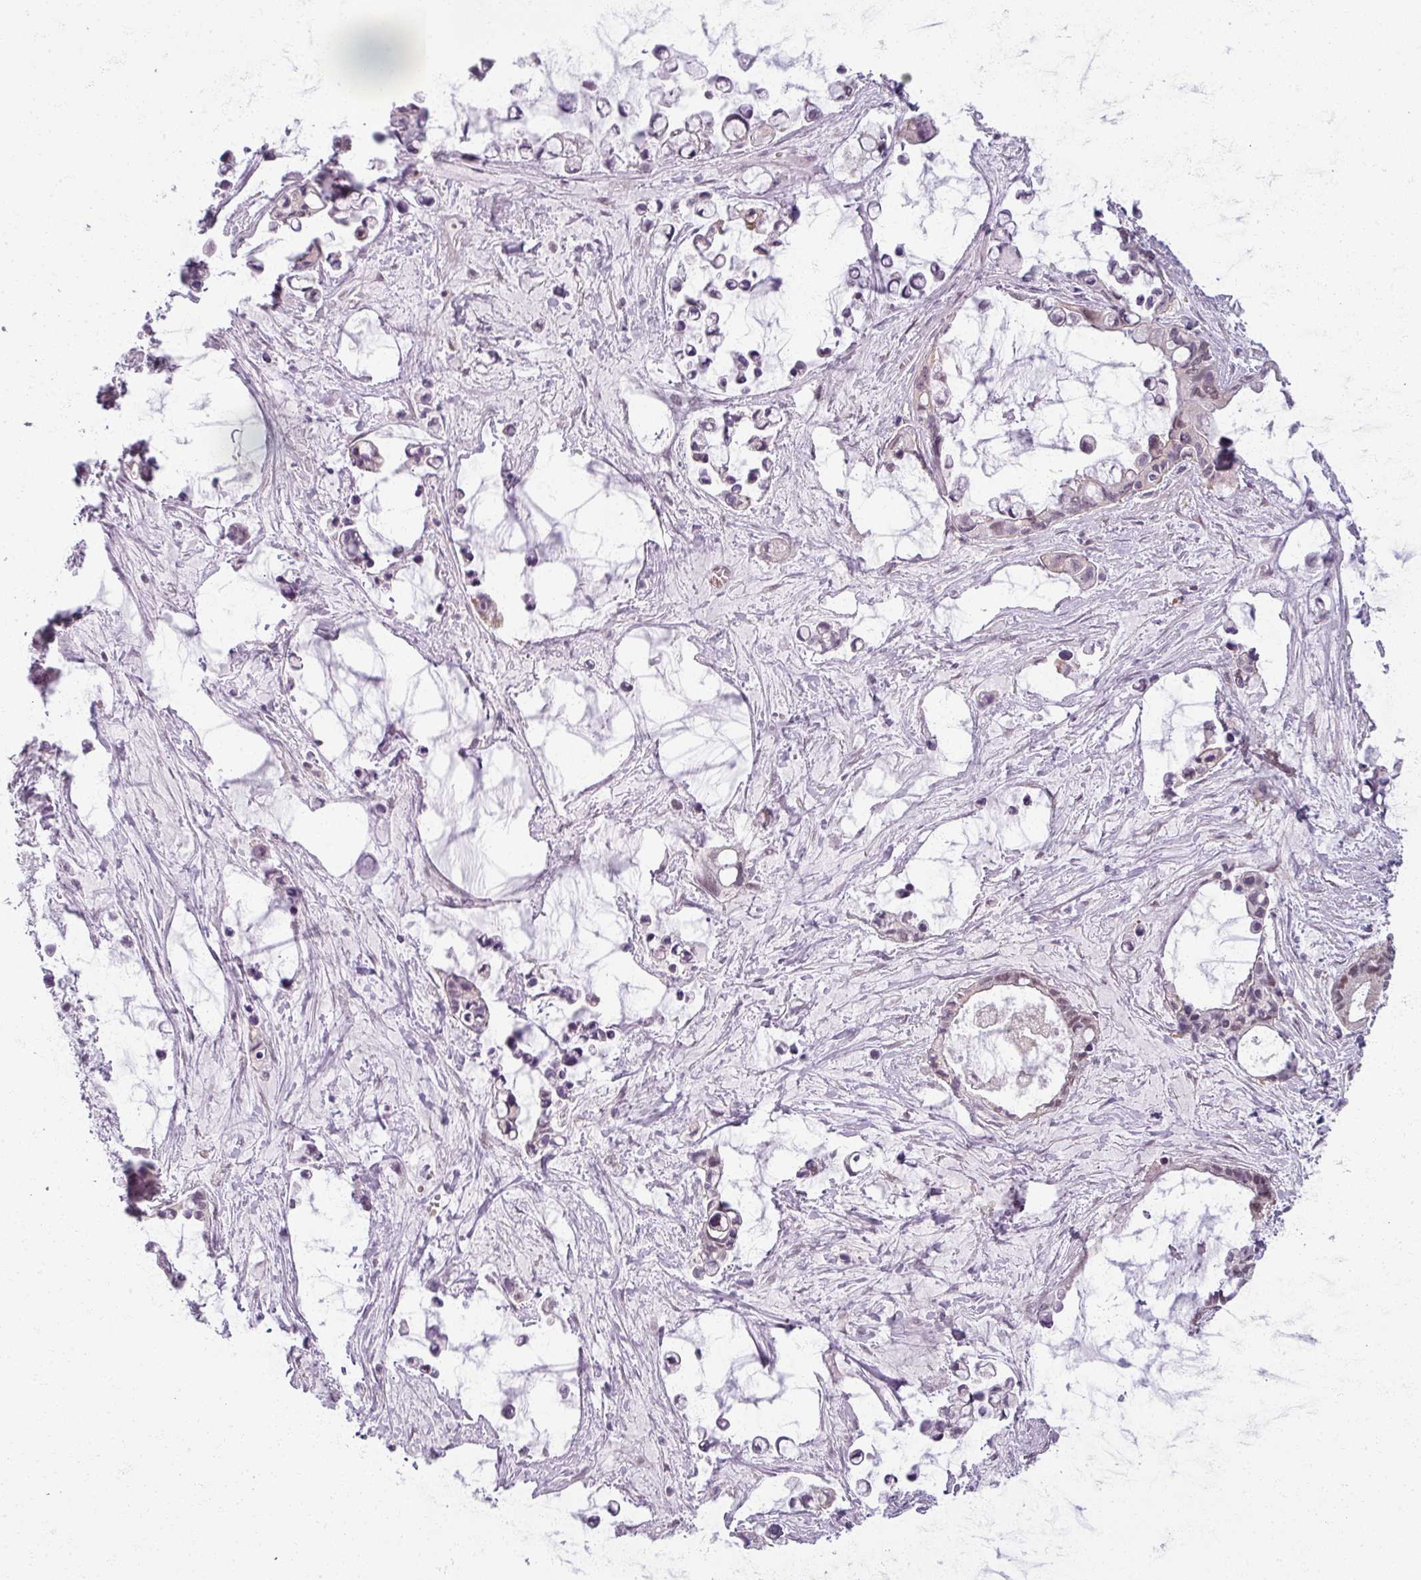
{"staining": {"intensity": "moderate", "quantity": "<25%", "location": "cytoplasmic/membranous"}, "tissue": "ovarian cancer", "cell_type": "Tumor cells", "image_type": "cancer", "snomed": [{"axis": "morphology", "description": "Cystadenocarcinoma, mucinous, NOS"}, {"axis": "topography", "description": "Ovary"}], "caption": "Moderate cytoplasmic/membranous expression is appreciated in approximately <25% of tumor cells in ovarian cancer (mucinous cystadenocarcinoma).", "gene": "AGPAT4", "patient": {"sex": "female", "age": 63}}